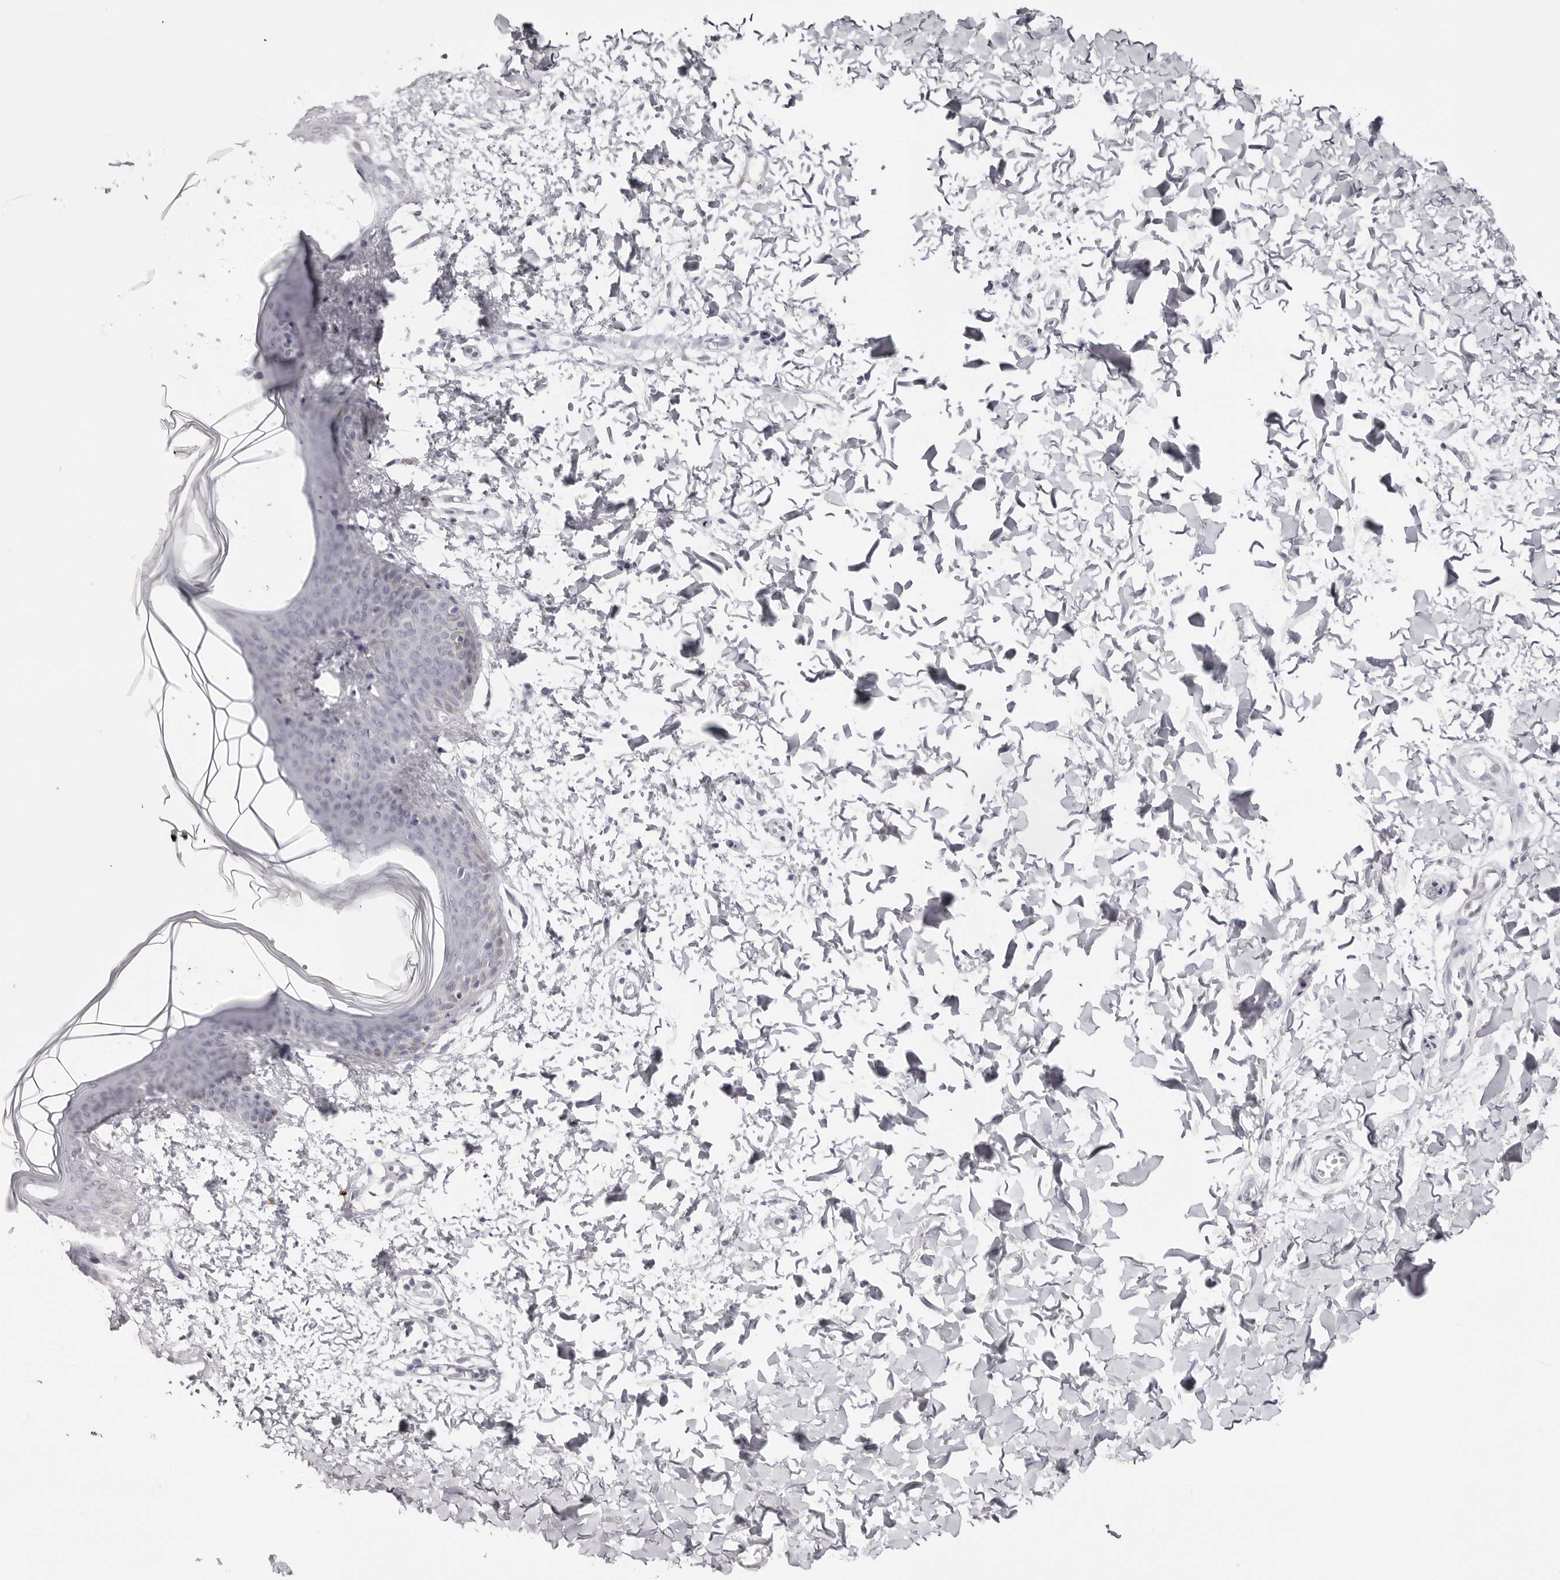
{"staining": {"intensity": "negative", "quantity": "none", "location": "none"}, "tissue": "skin", "cell_type": "Fibroblasts", "image_type": "normal", "snomed": [{"axis": "morphology", "description": "Normal tissue, NOS"}, {"axis": "topography", "description": "Skin"}], "caption": "A histopathology image of skin stained for a protein reveals no brown staining in fibroblasts.", "gene": "CST5", "patient": {"sex": "female", "age": 17}}